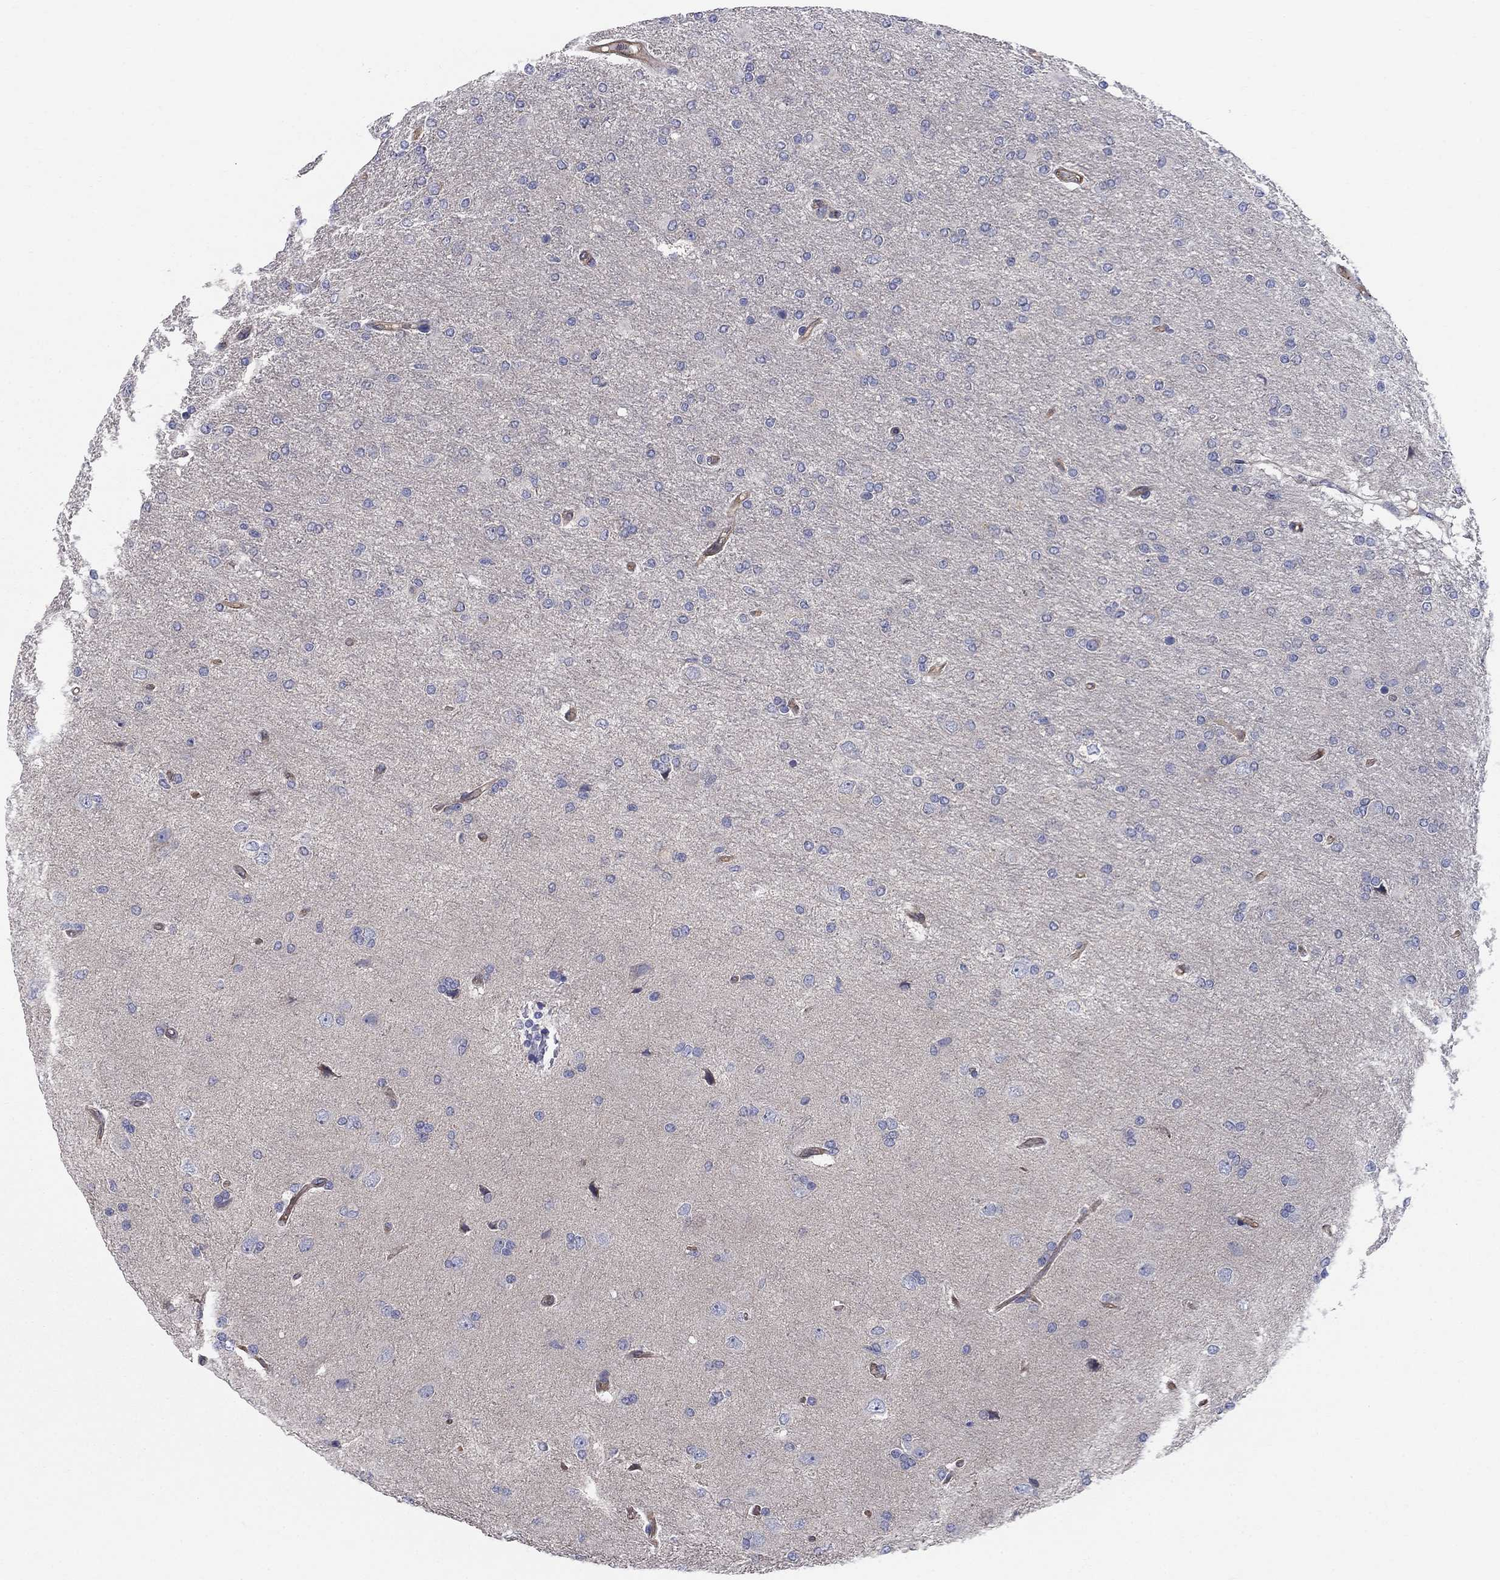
{"staining": {"intensity": "negative", "quantity": "none", "location": "none"}, "tissue": "glioma", "cell_type": "Tumor cells", "image_type": "cancer", "snomed": [{"axis": "morphology", "description": "Glioma, malignant, High grade"}, {"axis": "topography", "description": "Cerebral cortex"}], "caption": "There is no significant positivity in tumor cells of malignant glioma (high-grade).", "gene": "EMP2", "patient": {"sex": "male", "age": 70}}